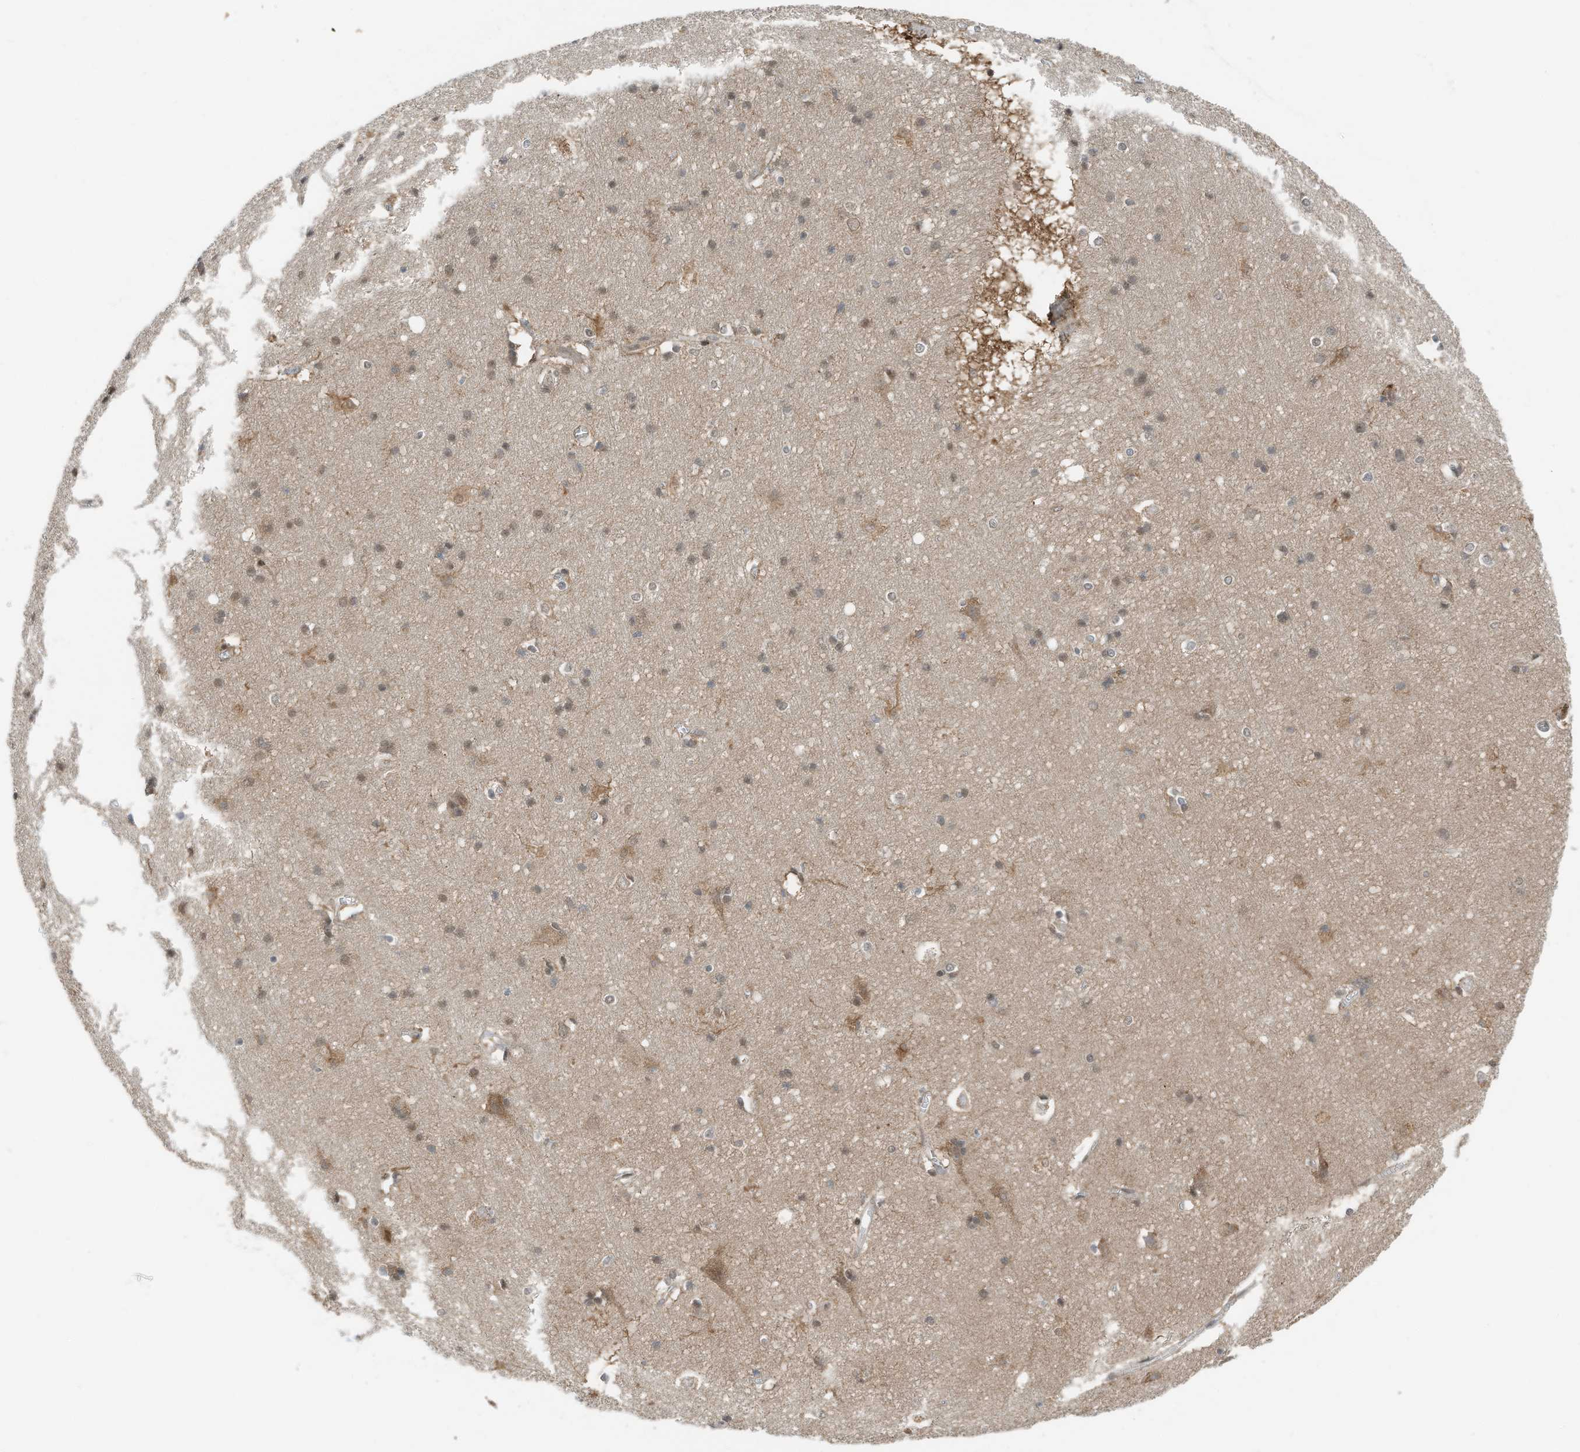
{"staining": {"intensity": "moderate", "quantity": ">75%", "location": "cytoplasmic/membranous"}, "tissue": "cerebral cortex", "cell_type": "Endothelial cells", "image_type": "normal", "snomed": [{"axis": "morphology", "description": "Normal tissue, NOS"}, {"axis": "topography", "description": "Cerebral cortex"}], "caption": "Unremarkable cerebral cortex displays moderate cytoplasmic/membranous staining in about >75% of endothelial cells (brown staining indicates protein expression, while blue staining denotes nuclei)..", "gene": "RMND1", "patient": {"sex": "male", "age": 54}}